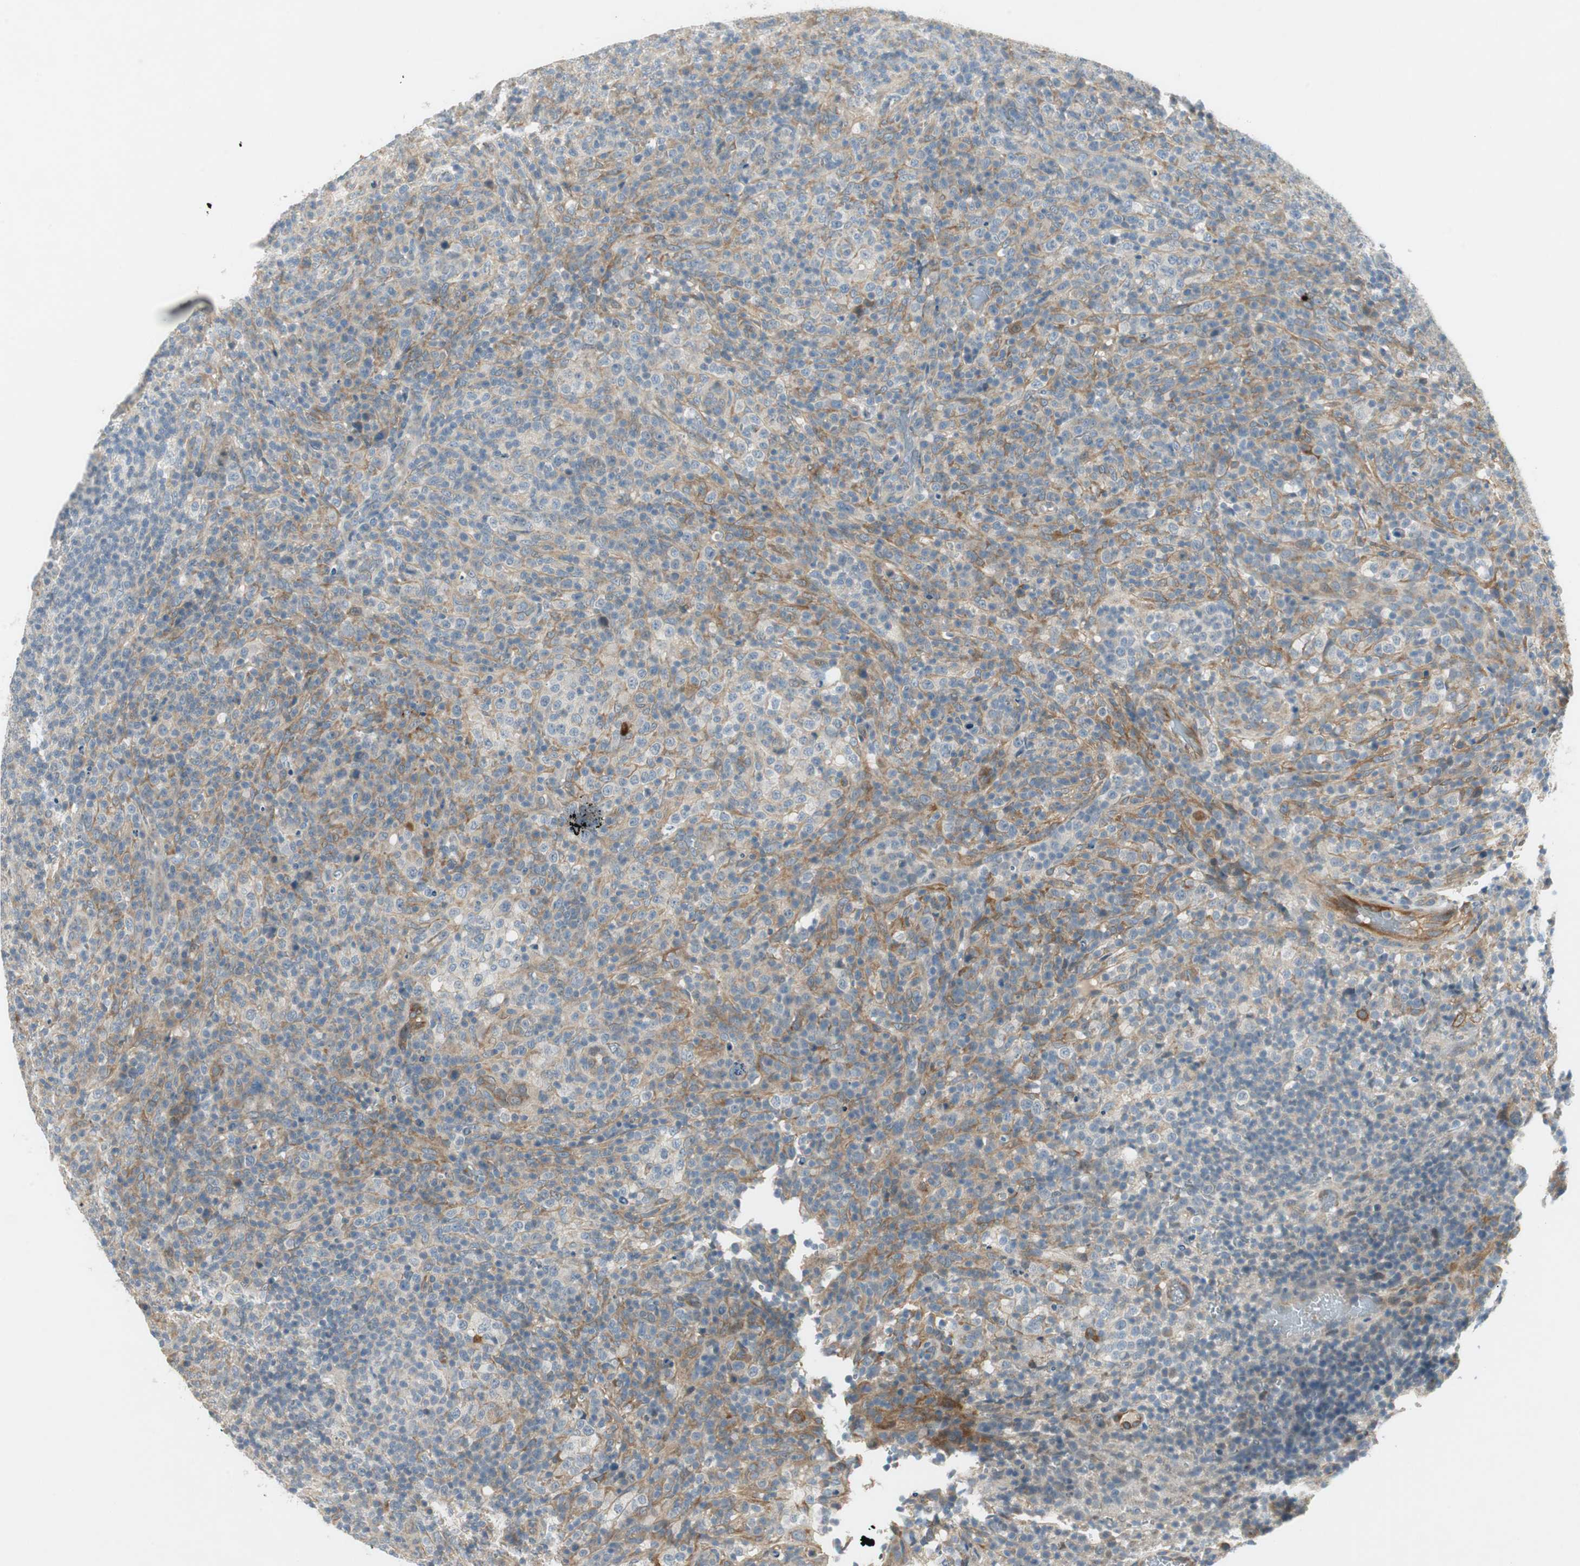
{"staining": {"intensity": "weak", "quantity": "25%-75%", "location": "cytoplasmic/membranous"}, "tissue": "lymphoma", "cell_type": "Tumor cells", "image_type": "cancer", "snomed": [{"axis": "morphology", "description": "Malignant lymphoma, non-Hodgkin's type, High grade"}, {"axis": "topography", "description": "Lymph node"}], "caption": "Lymphoma stained with DAB immunohistochemistry shows low levels of weak cytoplasmic/membranous positivity in approximately 25%-75% of tumor cells.", "gene": "STON1-GTF2A1L", "patient": {"sex": "female", "age": 76}}